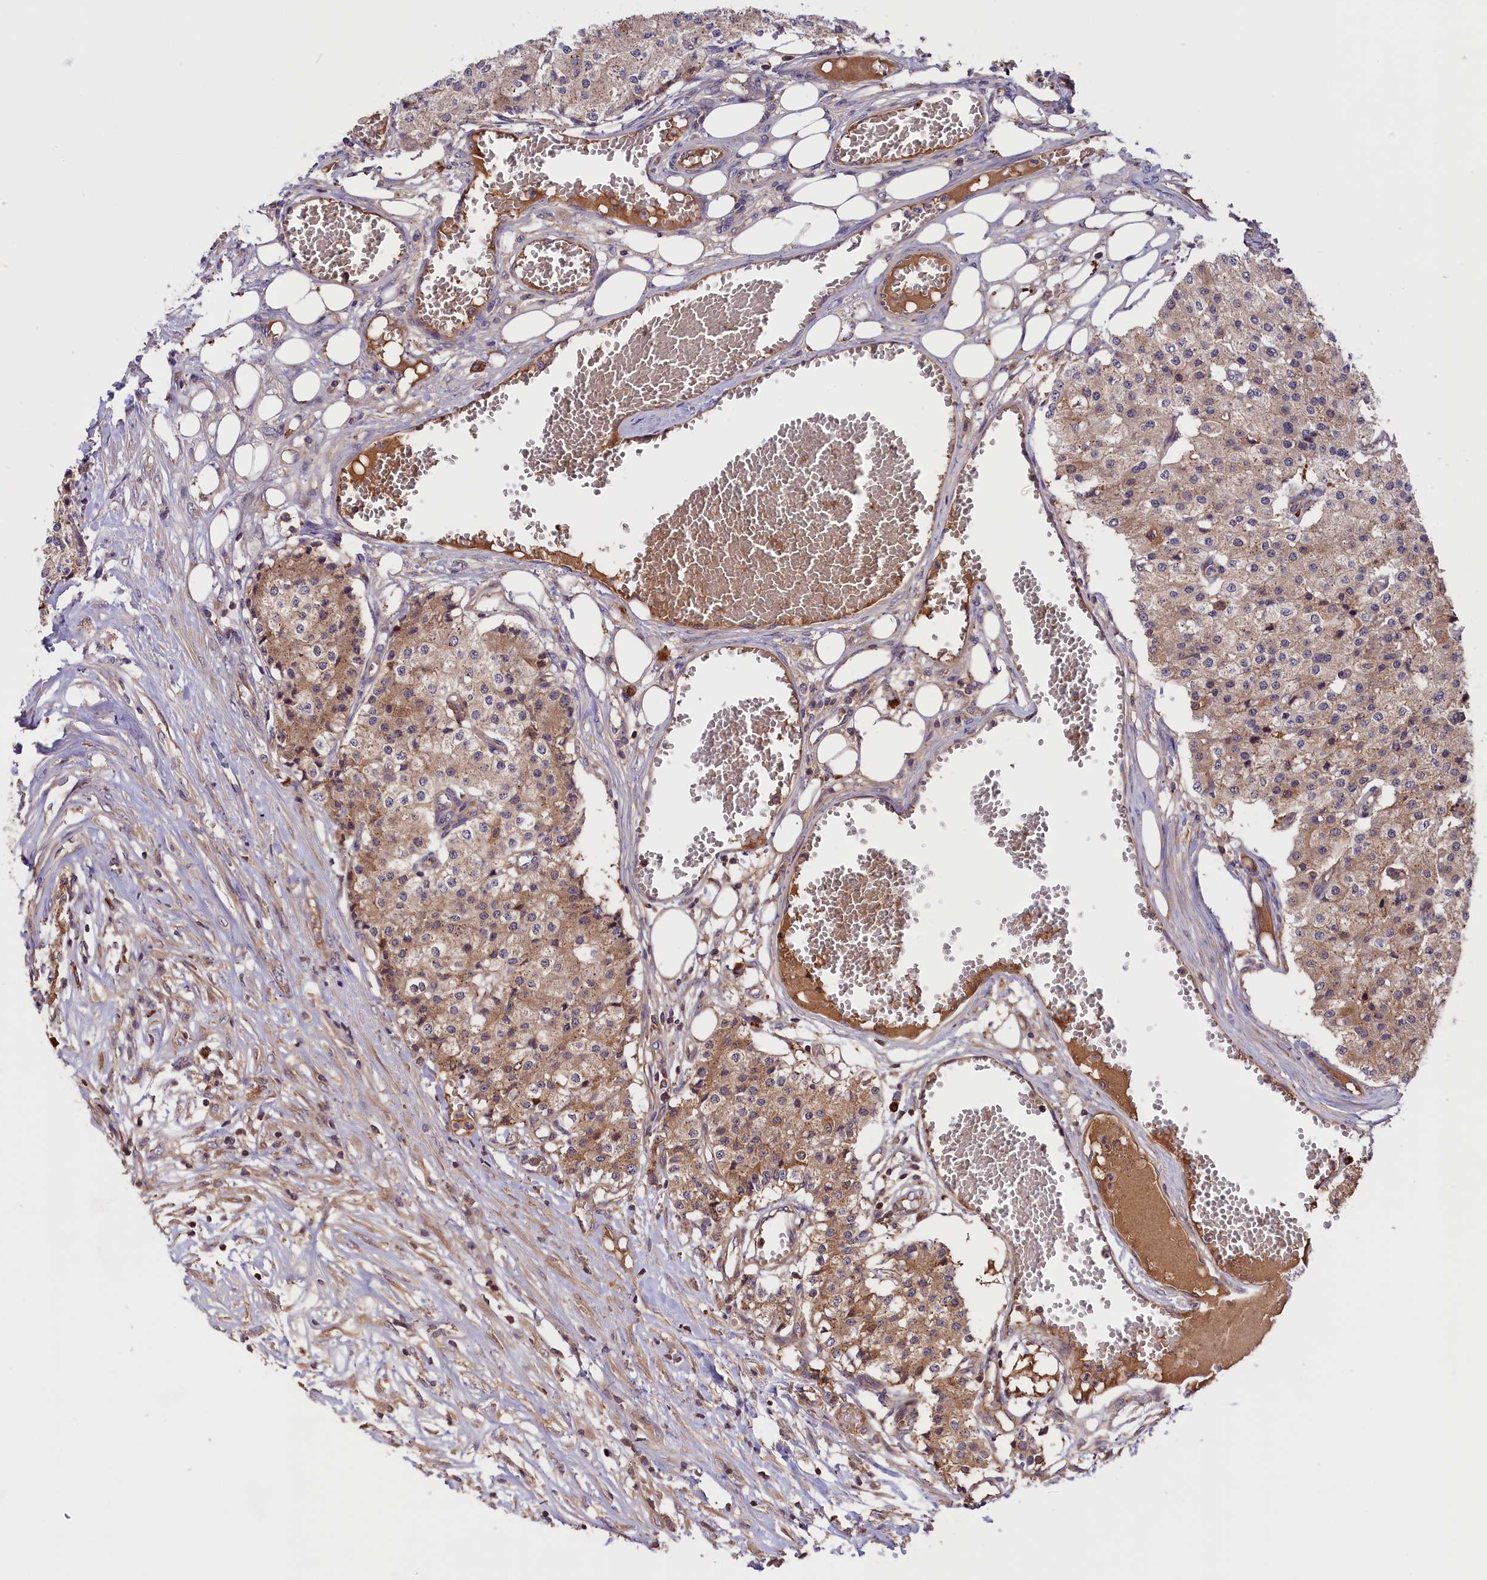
{"staining": {"intensity": "weak", "quantity": "25%-75%", "location": "cytoplasmic/membranous"}, "tissue": "carcinoid", "cell_type": "Tumor cells", "image_type": "cancer", "snomed": [{"axis": "morphology", "description": "Carcinoid, malignant, NOS"}, {"axis": "topography", "description": "Colon"}], "caption": "Weak cytoplasmic/membranous expression is seen in approximately 25%-75% of tumor cells in carcinoid.", "gene": "SETD6", "patient": {"sex": "female", "age": 52}}